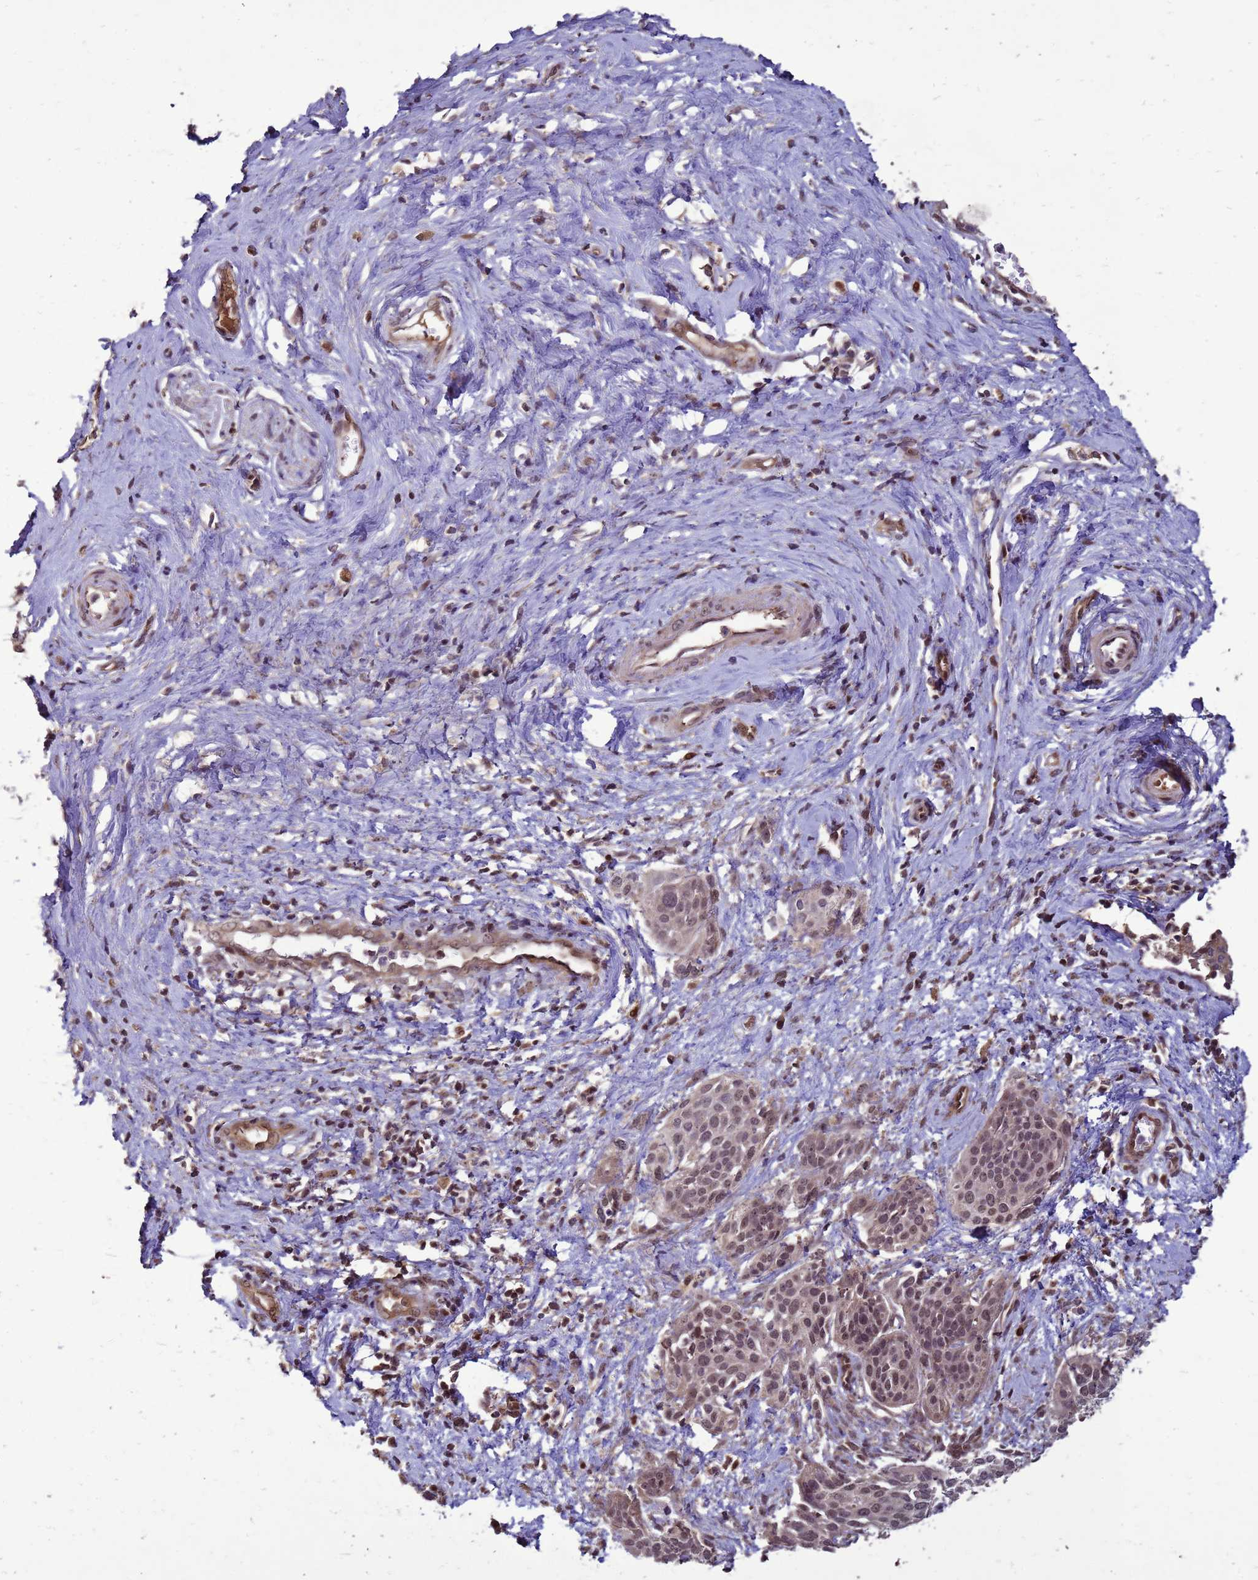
{"staining": {"intensity": "weak", "quantity": "25%-75%", "location": "cytoplasmic/membranous,nuclear"}, "tissue": "cervical cancer", "cell_type": "Tumor cells", "image_type": "cancer", "snomed": [{"axis": "morphology", "description": "Squamous cell carcinoma, NOS"}, {"axis": "topography", "description": "Cervix"}], "caption": "IHC image of human cervical cancer stained for a protein (brown), which displays low levels of weak cytoplasmic/membranous and nuclear staining in approximately 25%-75% of tumor cells.", "gene": "CRBN", "patient": {"sex": "female", "age": 44}}